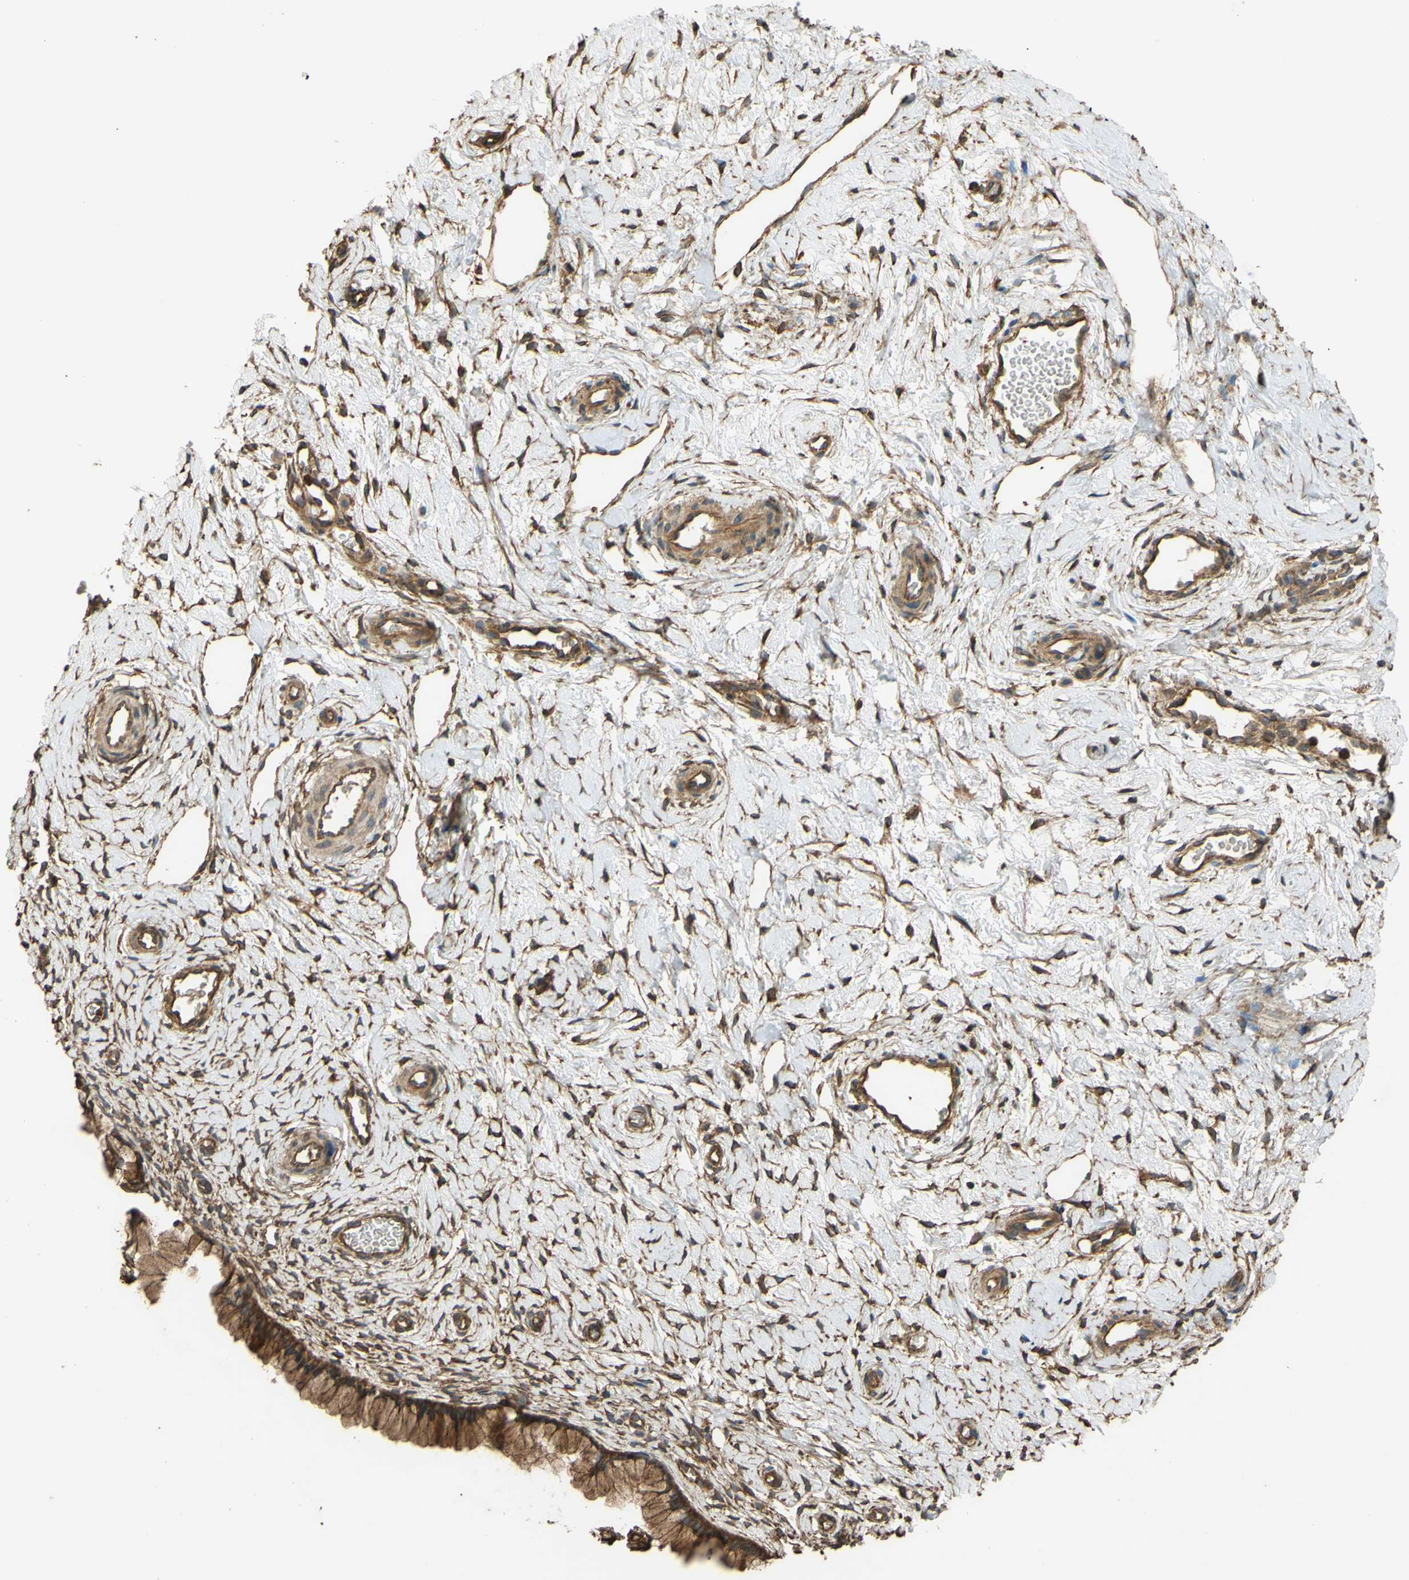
{"staining": {"intensity": "moderate", "quantity": ">75%", "location": "cytoplasmic/membranous"}, "tissue": "cervix", "cell_type": "Glandular cells", "image_type": "normal", "snomed": [{"axis": "morphology", "description": "Normal tissue, NOS"}, {"axis": "topography", "description": "Cervix"}], "caption": "IHC (DAB (3,3'-diaminobenzidine)) staining of benign cervix exhibits moderate cytoplasmic/membranous protein staining in approximately >75% of glandular cells. (Stains: DAB in brown, nuclei in blue, Microscopy: brightfield microscopy at high magnification).", "gene": "CTTN", "patient": {"sex": "female", "age": 65}}